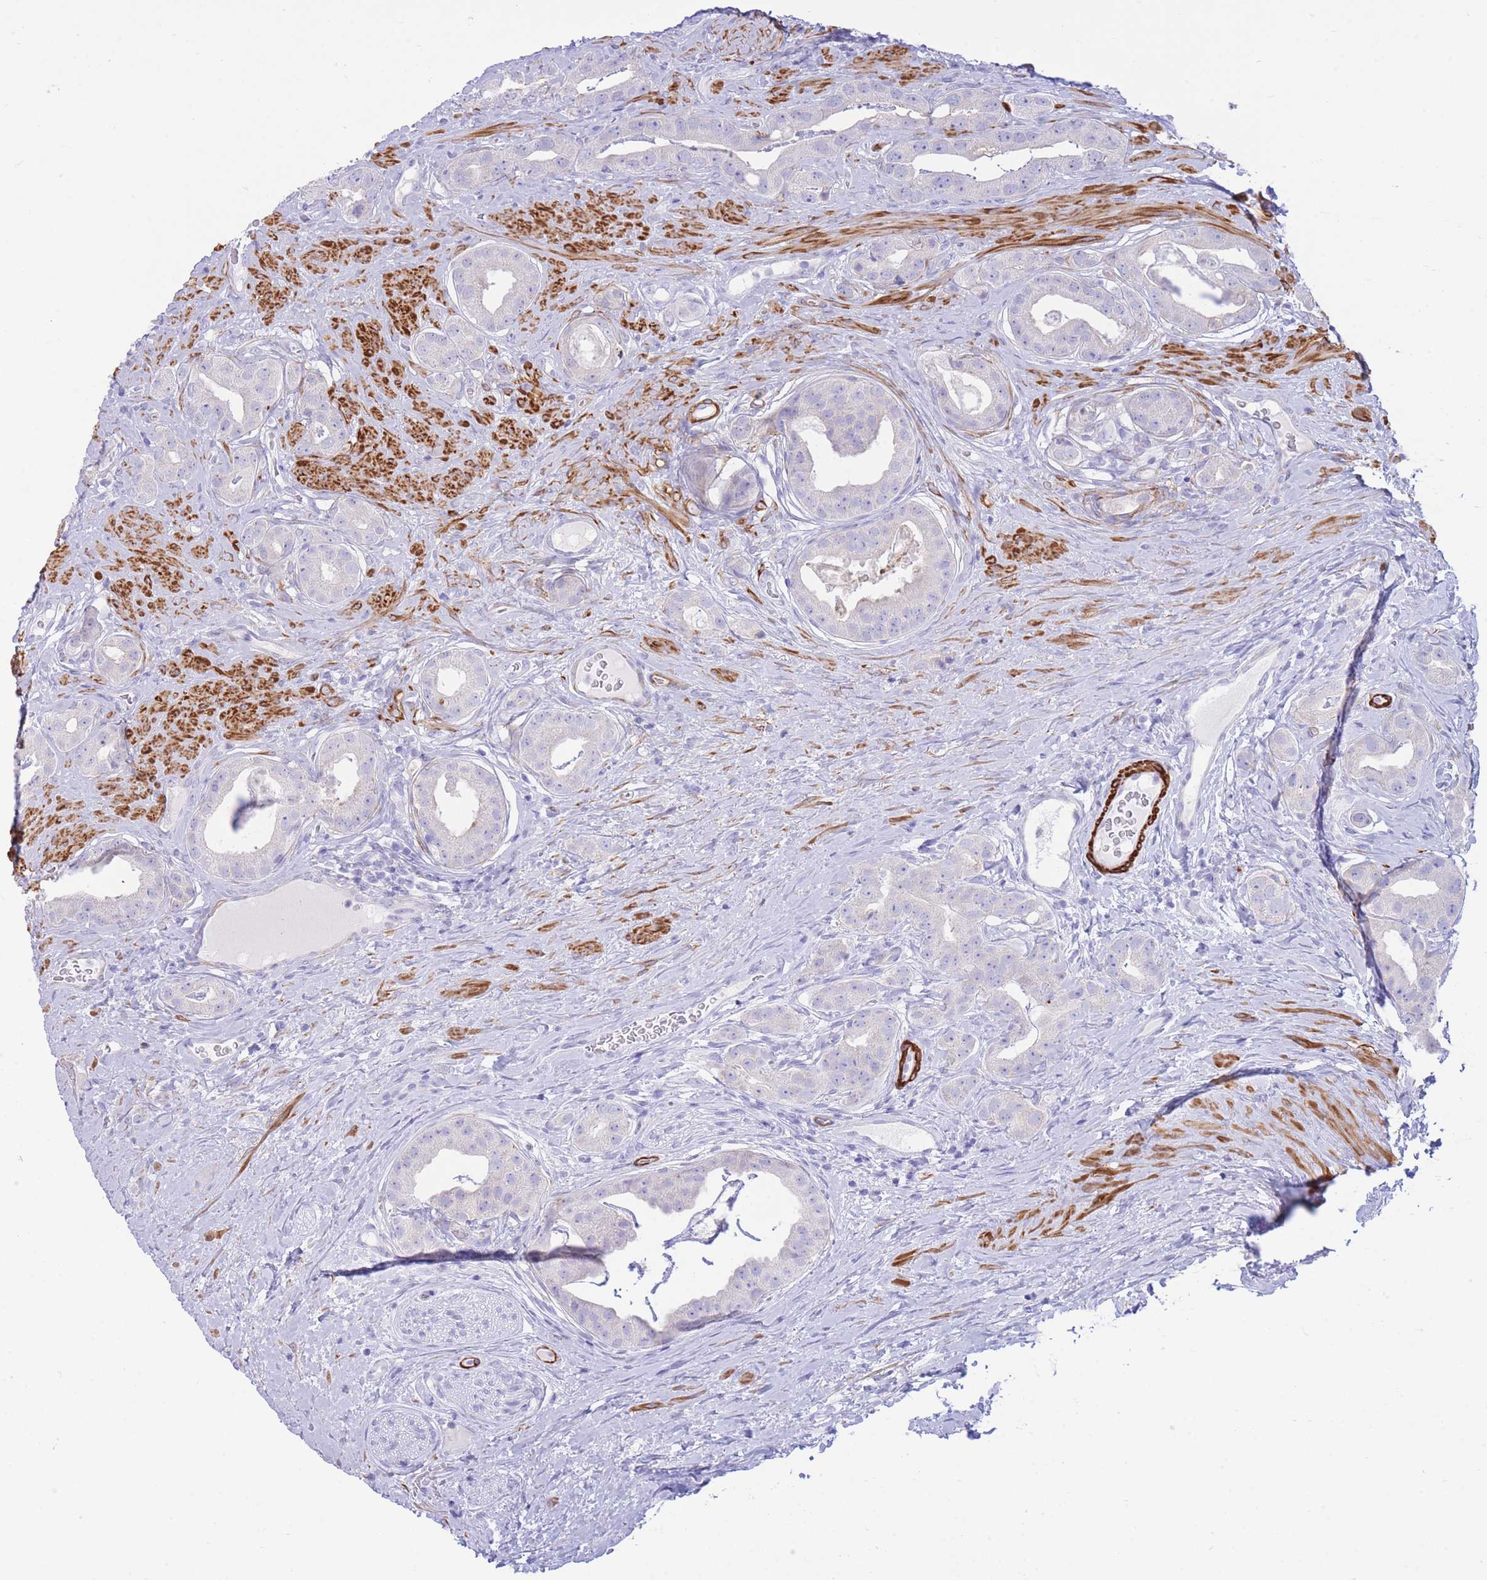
{"staining": {"intensity": "negative", "quantity": "none", "location": "none"}, "tissue": "prostate cancer", "cell_type": "Tumor cells", "image_type": "cancer", "snomed": [{"axis": "morphology", "description": "Adenocarcinoma, High grade"}, {"axis": "topography", "description": "Prostate"}], "caption": "Tumor cells show no significant positivity in adenocarcinoma (high-grade) (prostate).", "gene": "VWA8", "patient": {"sex": "male", "age": 63}}